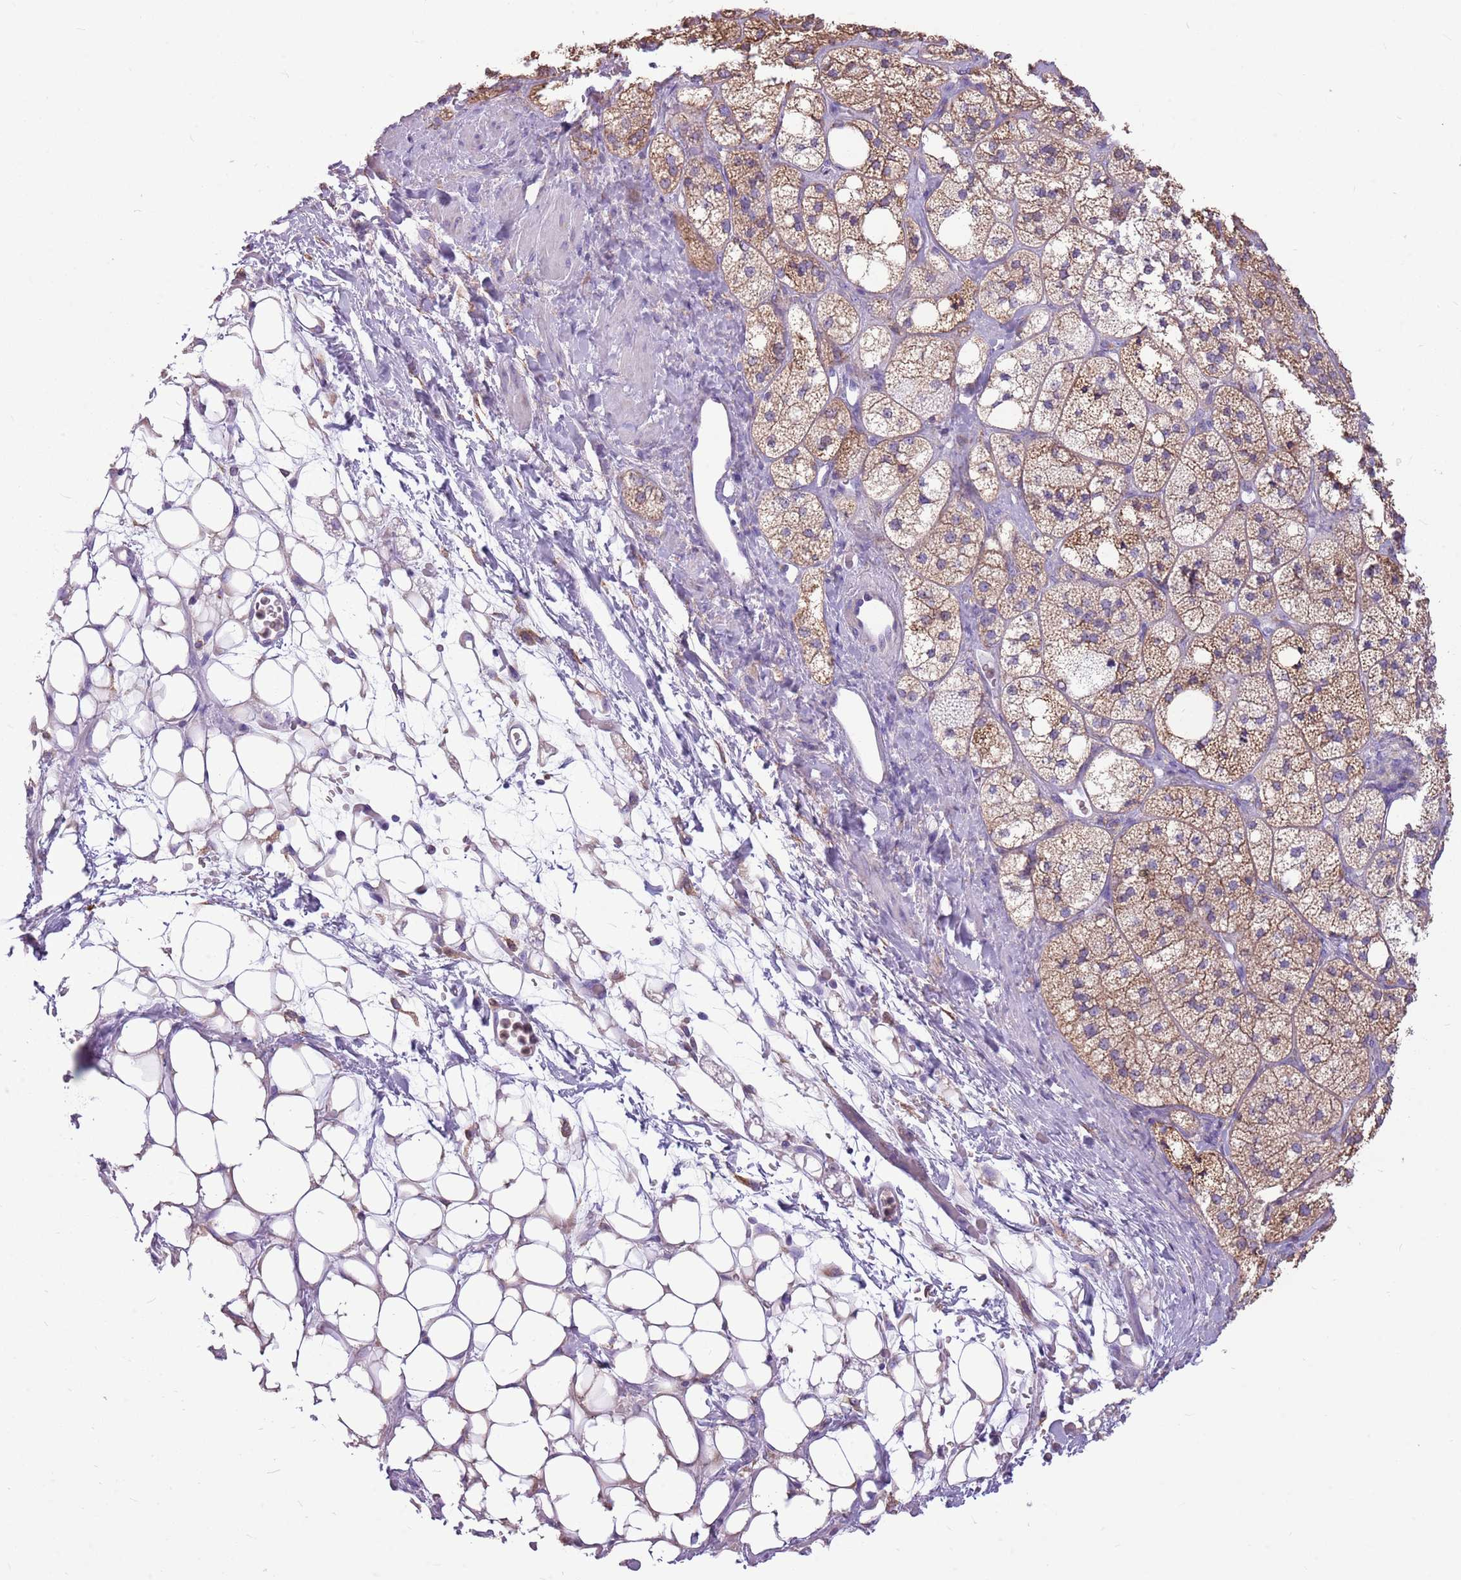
{"staining": {"intensity": "weak", "quantity": ">75%", "location": "cytoplasmic/membranous"}, "tissue": "adrenal gland", "cell_type": "Glandular cells", "image_type": "normal", "snomed": [{"axis": "morphology", "description": "Normal tissue, NOS"}, {"axis": "topography", "description": "Adrenal gland"}], "caption": "This is a histology image of immunohistochemistry (IHC) staining of benign adrenal gland, which shows weak staining in the cytoplasmic/membranous of glandular cells.", "gene": "KCTD19", "patient": {"sex": "male", "age": 61}}